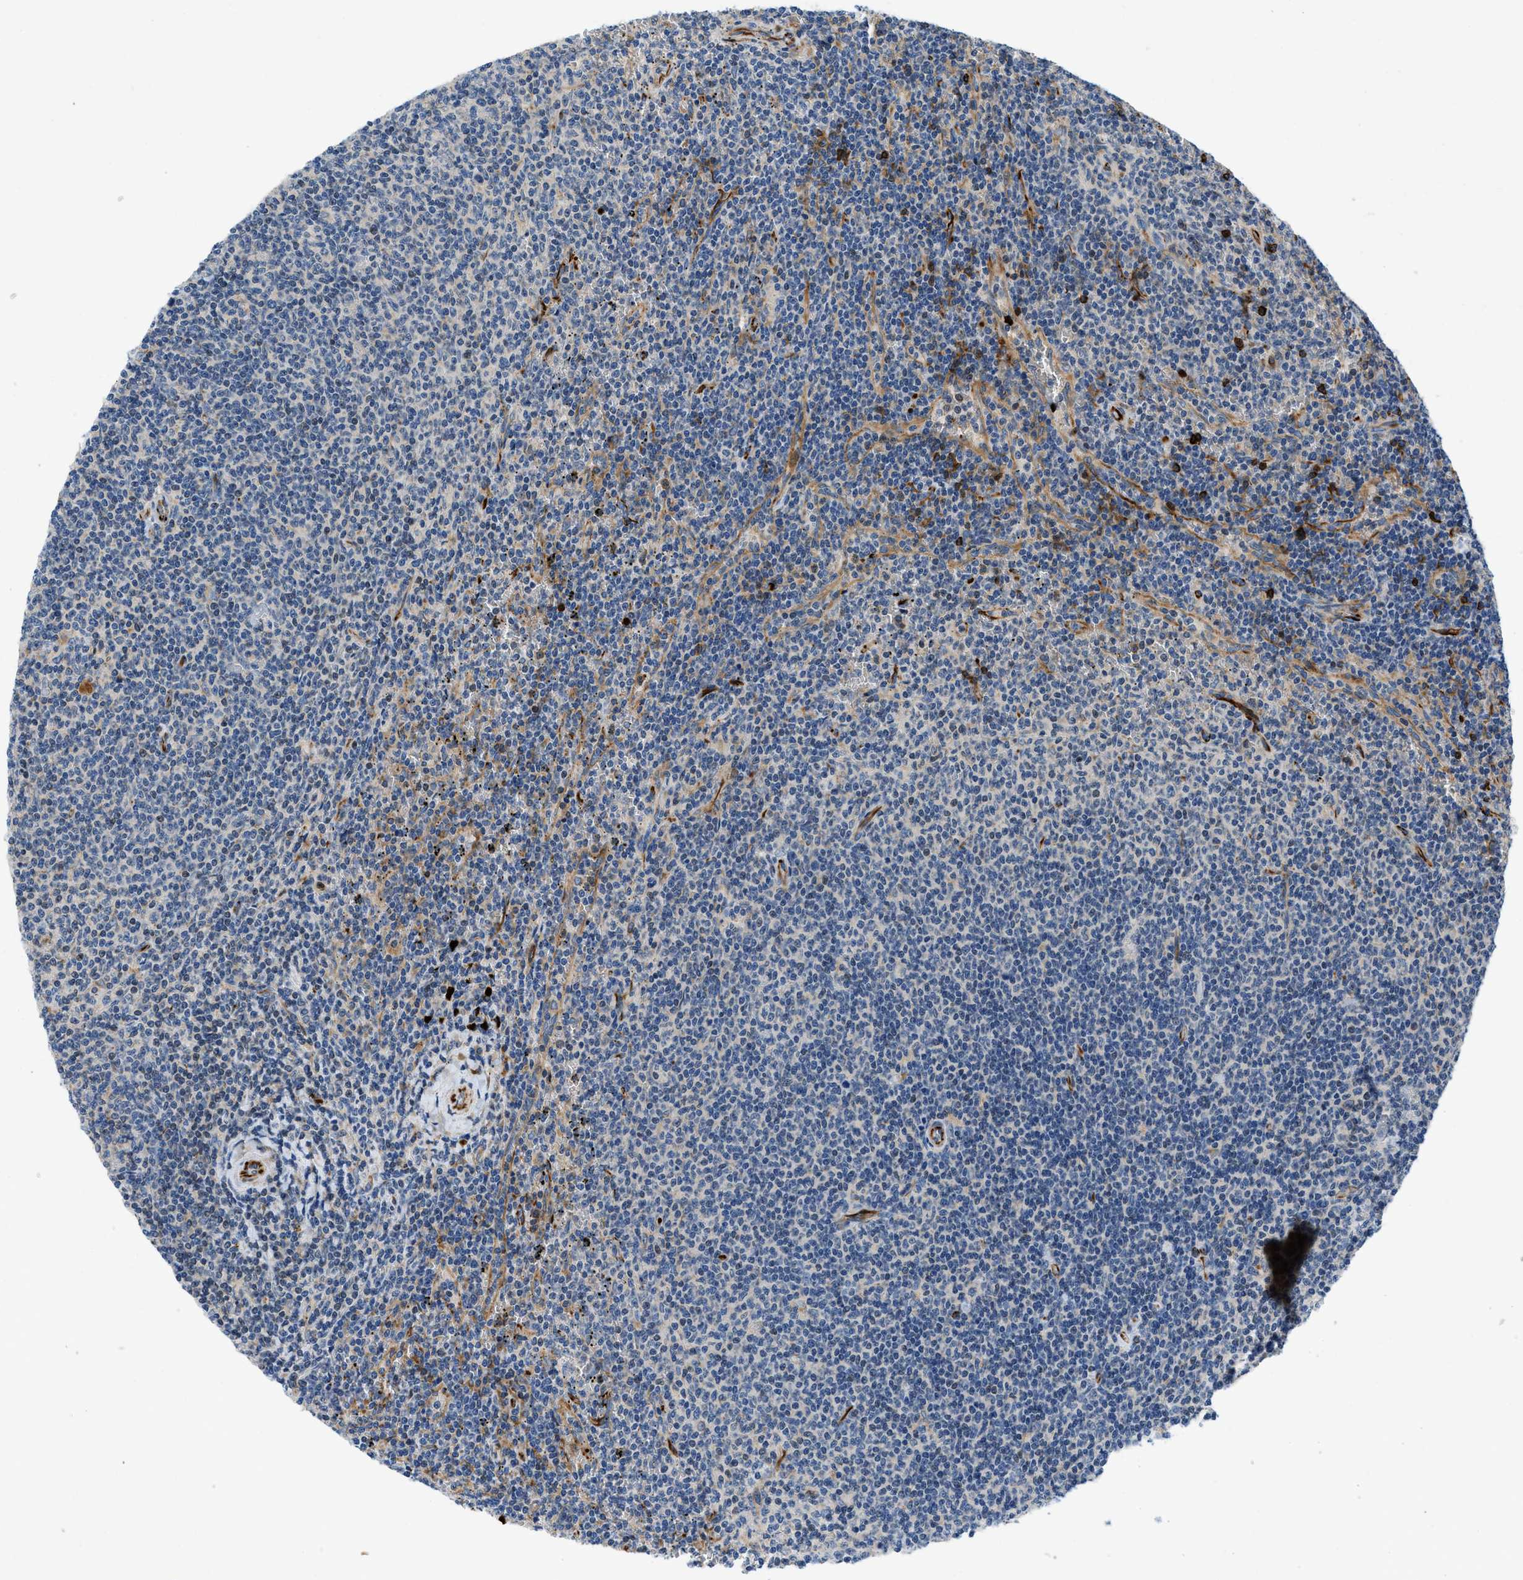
{"staining": {"intensity": "negative", "quantity": "none", "location": "none"}, "tissue": "lymphoma", "cell_type": "Tumor cells", "image_type": "cancer", "snomed": [{"axis": "morphology", "description": "Malignant lymphoma, non-Hodgkin's type, Low grade"}, {"axis": "topography", "description": "Spleen"}], "caption": "Tumor cells are negative for protein expression in human low-grade malignant lymphoma, non-Hodgkin's type.", "gene": "ZNF831", "patient": {"sex": "female", "age": 50}}